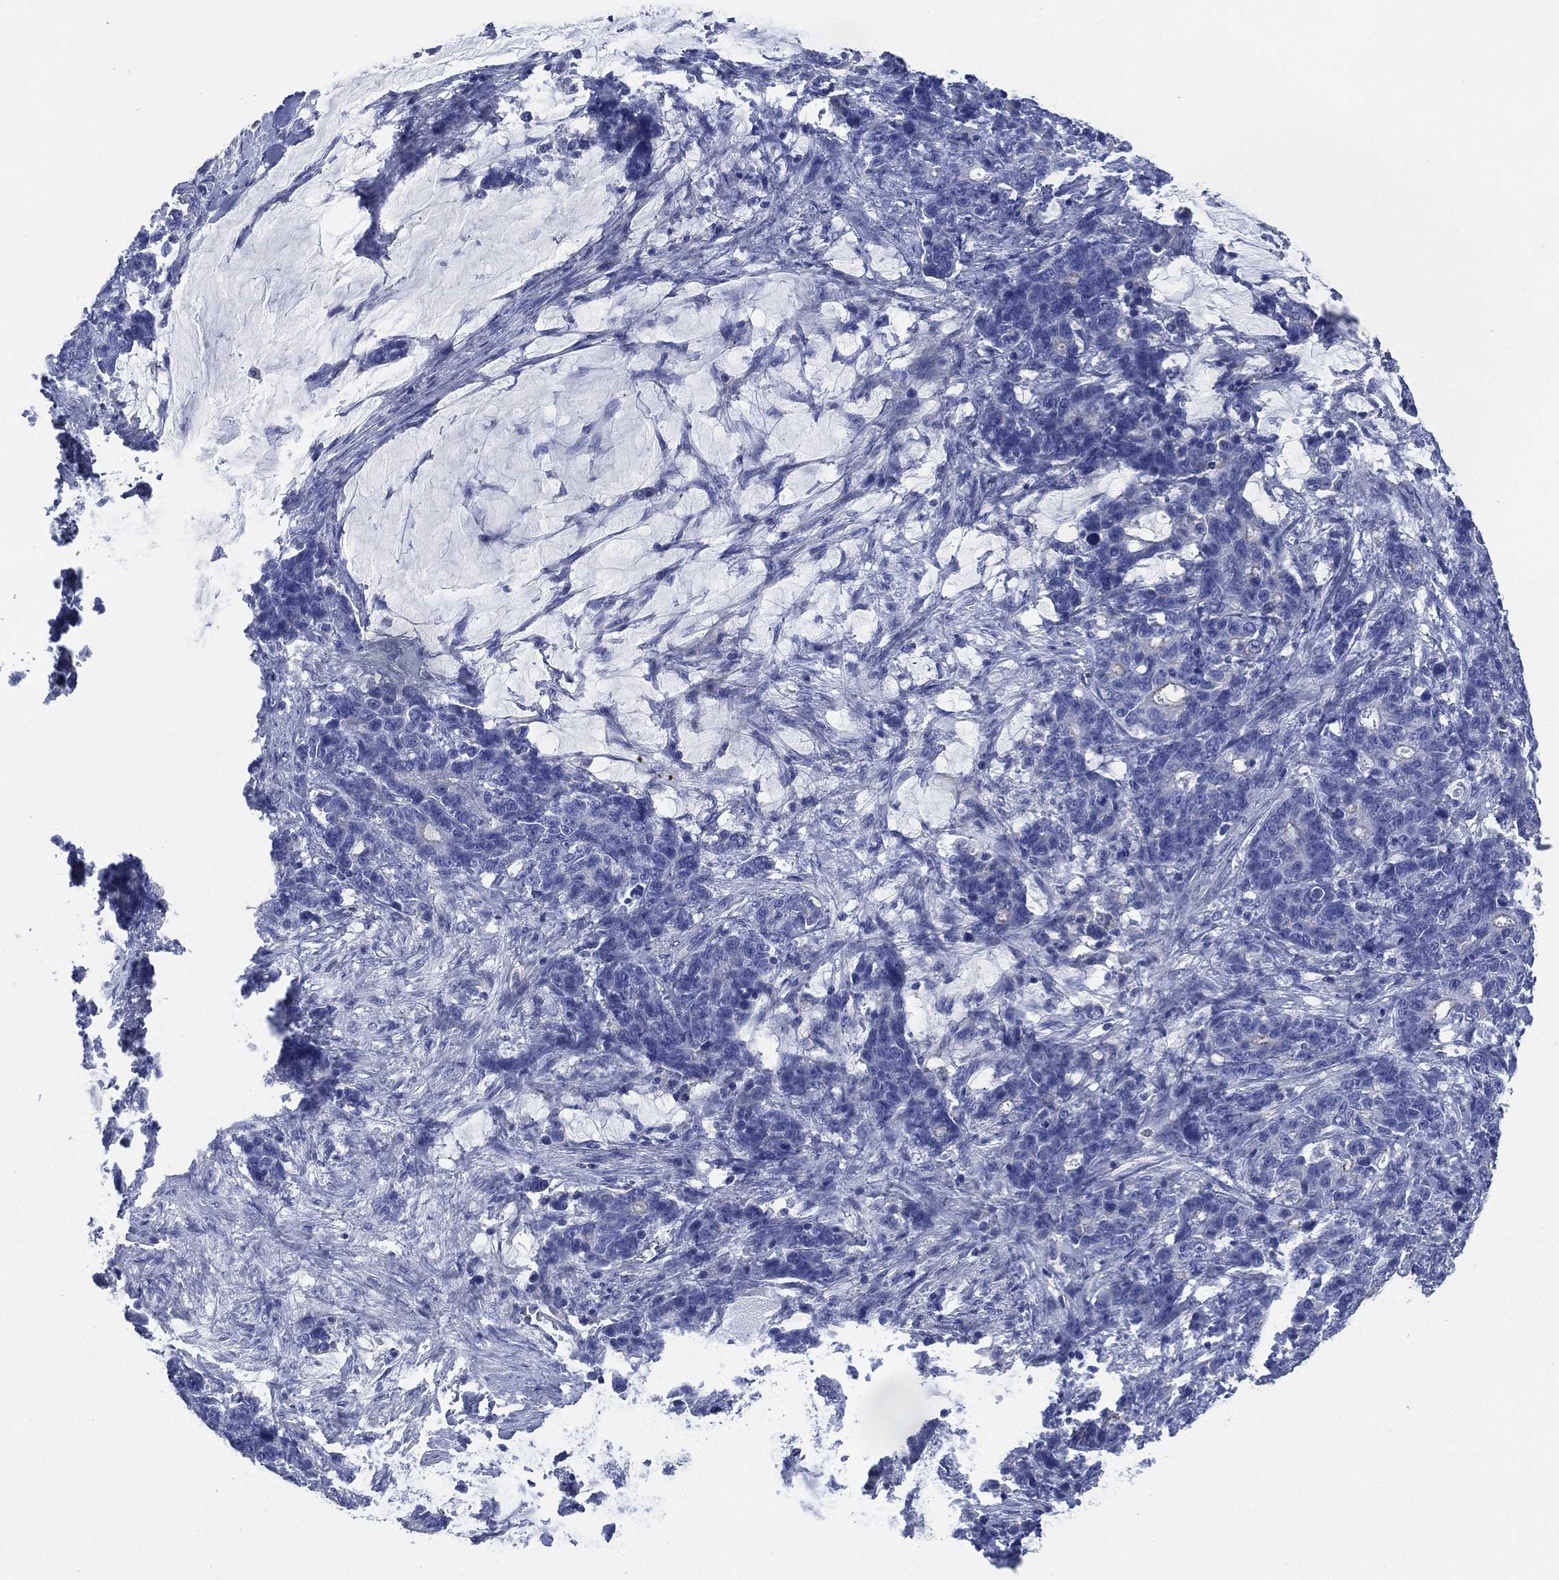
{"staining": {"intensity": "negative", "quantity": "none", "location": "none"}, "tissue": "stomach cancer", "cell_type": "Tumor cells", "image_type": "cancer", "snomed": [{"axis": "morphology", "description": "Normal tissue, NOS"}, {"axis": "morphology", "description": "Adenocarcinoma, NOS"}, {"axis": "topography", "description": "Stomach"}], "caption": "A high-resolution photomicrograph shows IHC staining of stomach cancer, which reveals no significant staining in tumor cells.", "gene": "CCDC70", "patient": {"sex": "female", "age": 64}}